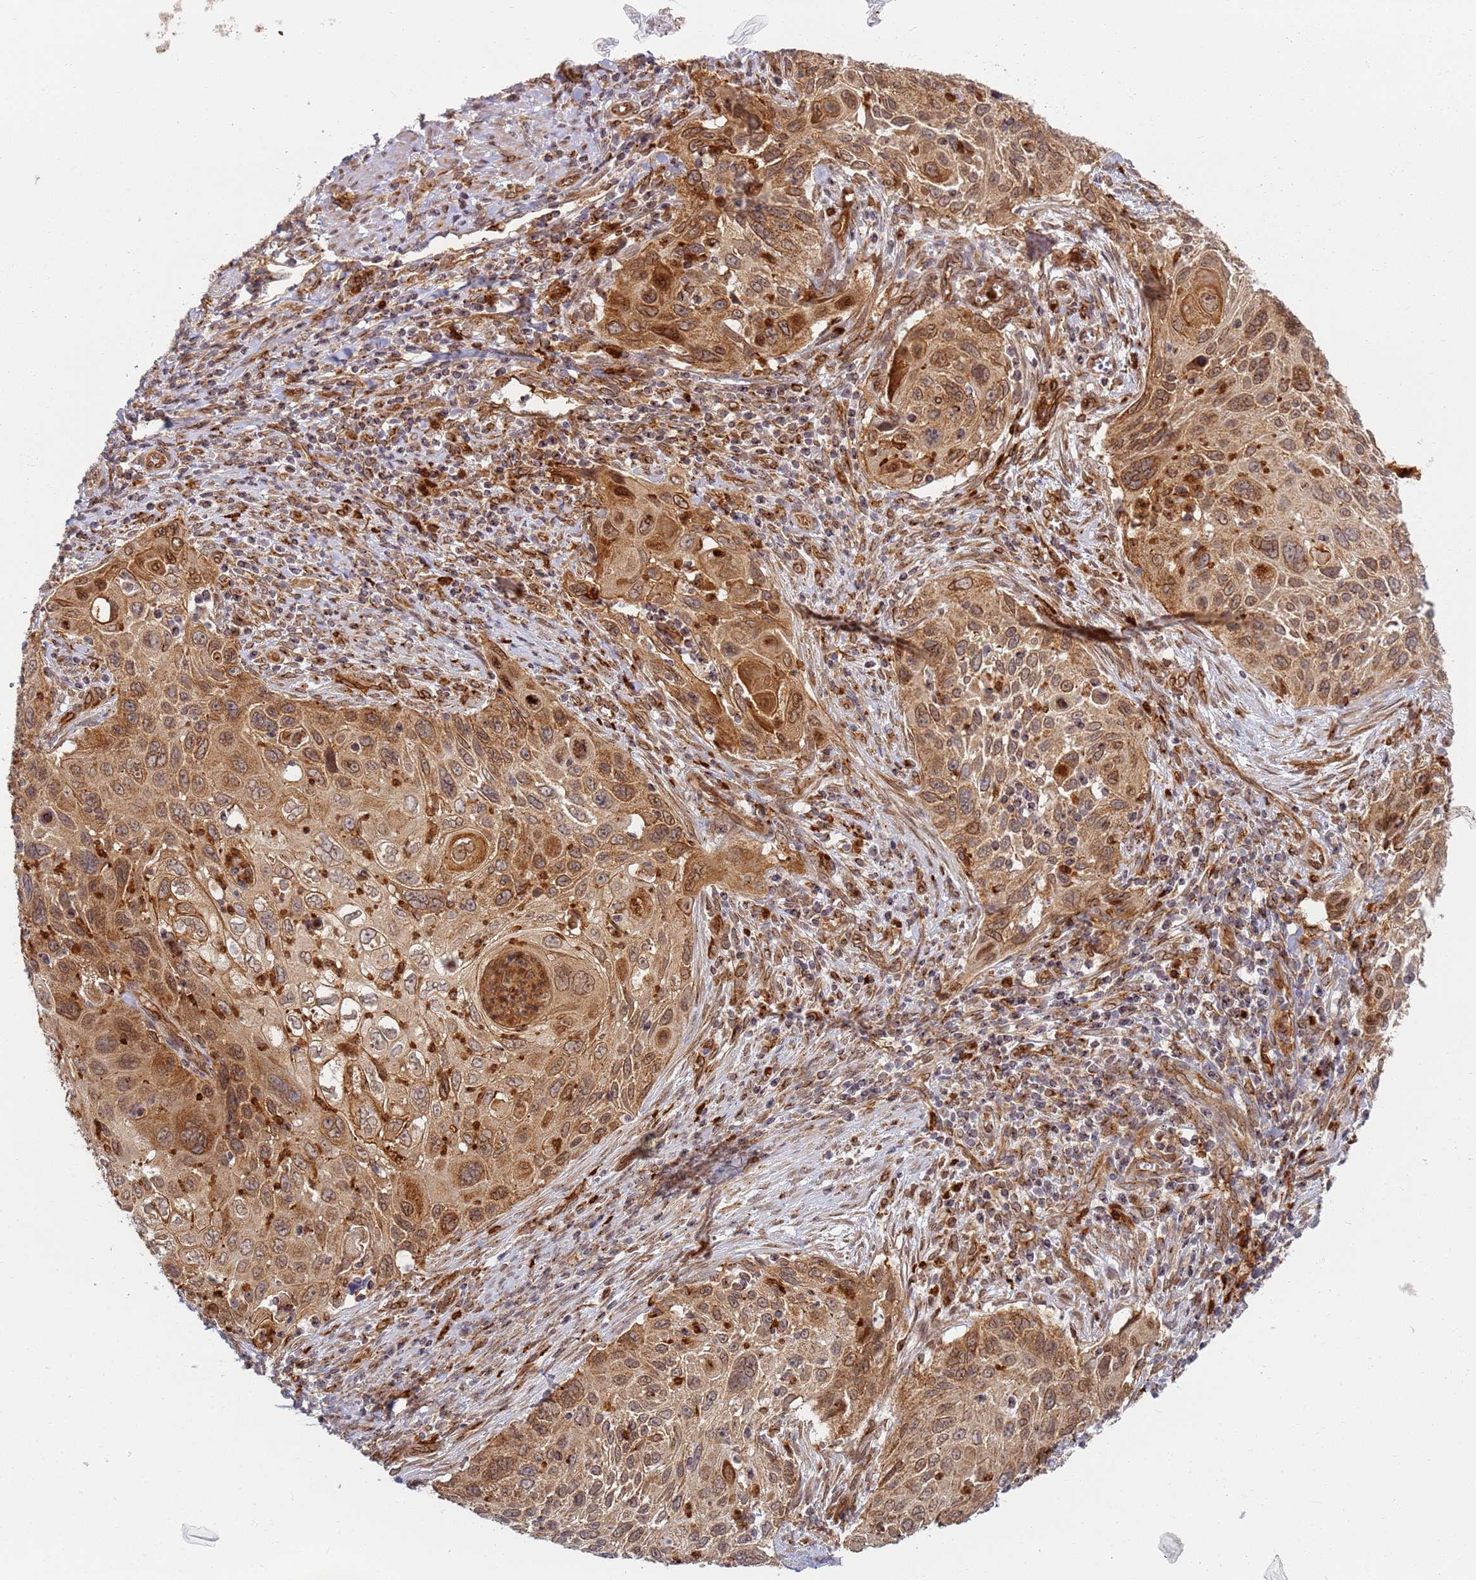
{"staining": {"intensity": "moderate", "quantity": ">75%", "location": "cytoplasmic/membranous,nuclear"}, "tissue": "cervical cancer", "cell_type": "Tumor cells", "image_type": "cancer", "snomed": [{"axis": "morphology", "description": "Squamous cell carcinoma, NOS"}, {"axis": "topography", "description": "Cervix"}], "caption": "The histopathology image displays a brown stain indicating the presence of a protein in the cytoplasmic/membranous and nuclear of tumor cells in cervical squamous cell carcinoma.", "gene": "CEP170", "patient": {"sex": "female", "age": 70}}